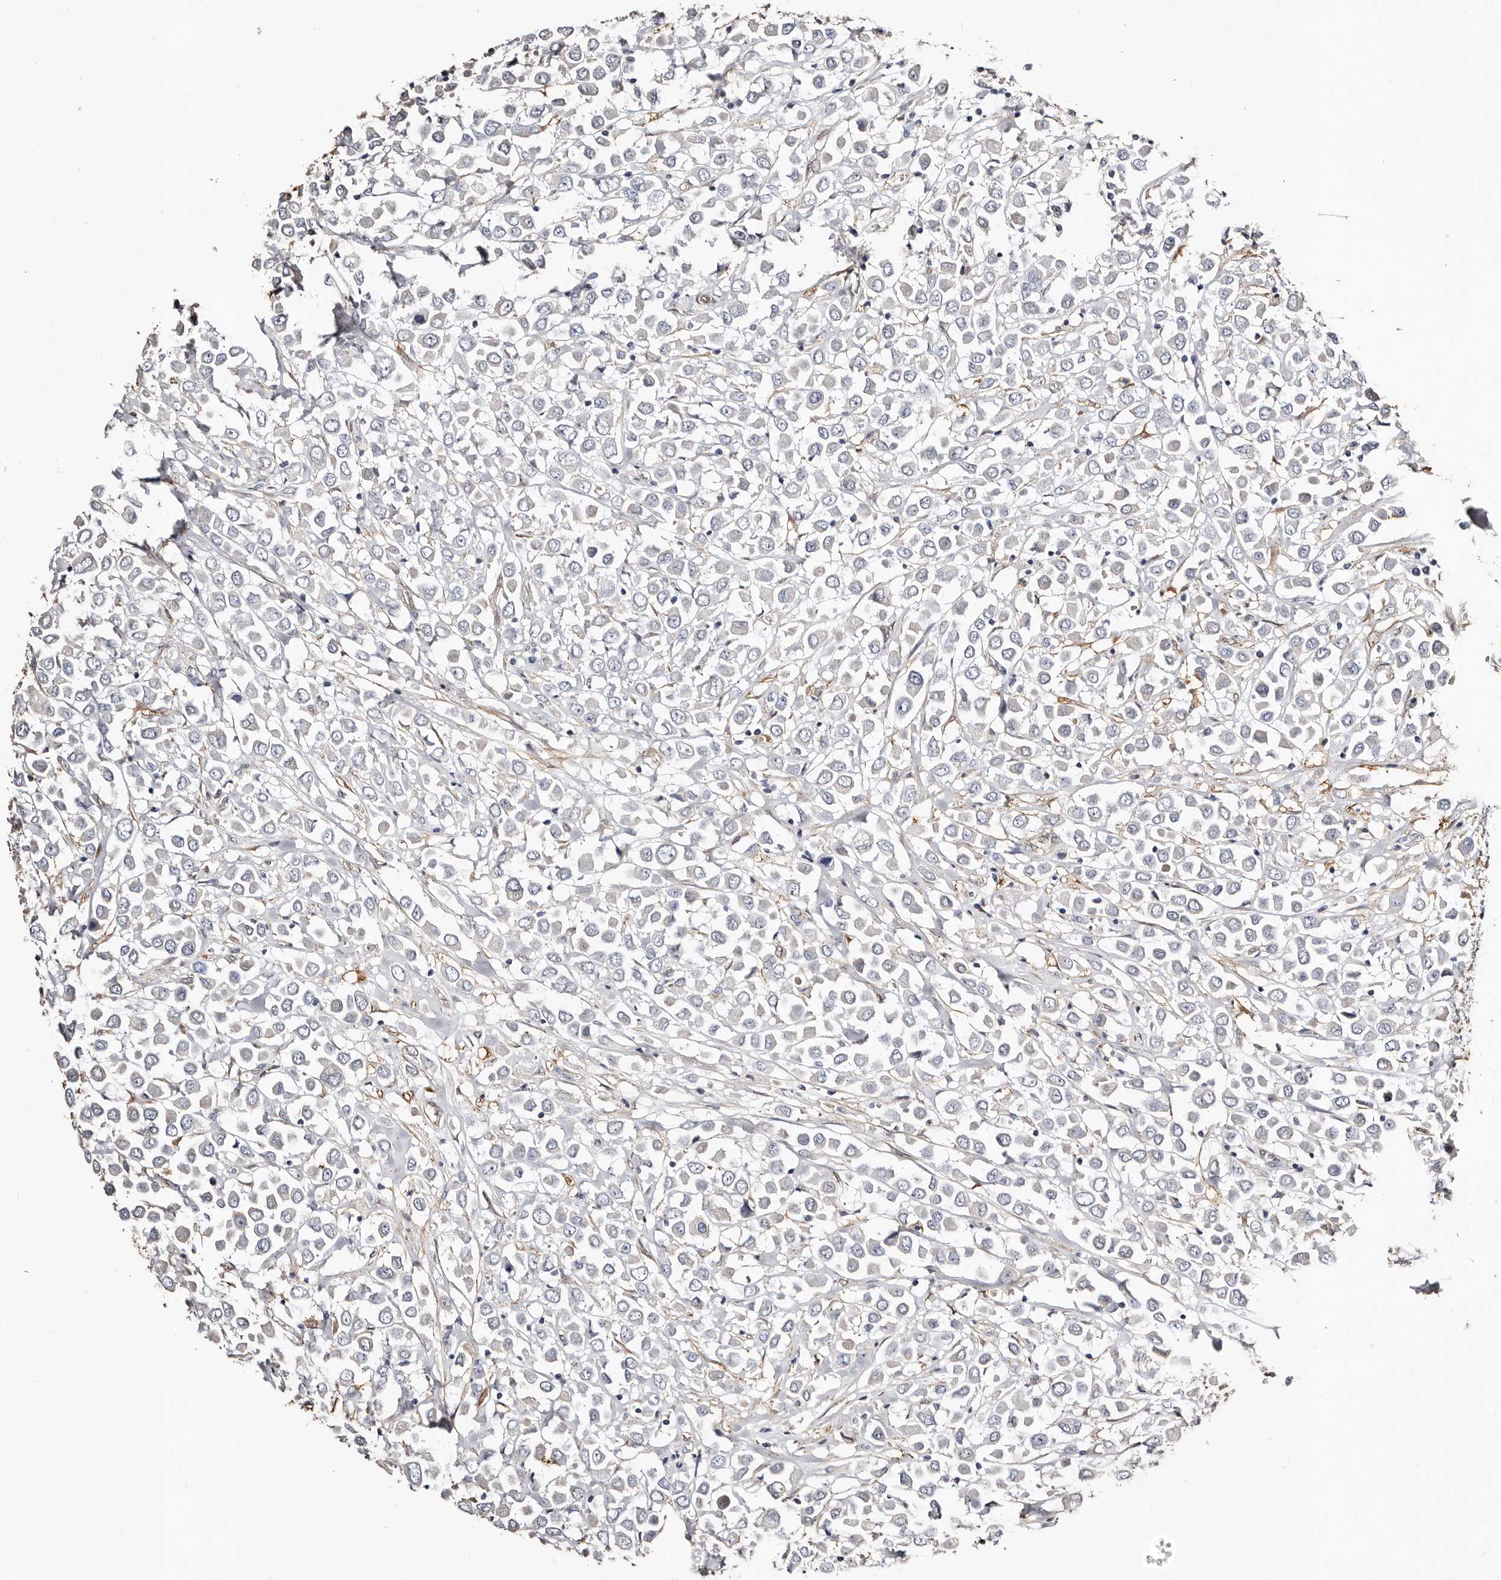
{"staining": {"intensity": "negative", "quantity": "none", "location": "none"}, "tissue": "breast cancer", "cell_type": "Tumor cells", "image_type": "cancer", "snomed": [{"axis": "morphology", "description": "Duct carcinoma"}, {"axis": "topography", "description": "Breast"}], "caption": "Protein analysis of breast cancer shows no significant staining in tumor cells.", "gene": "TGM2", "patient": {"sex": "female", "age": 61}}